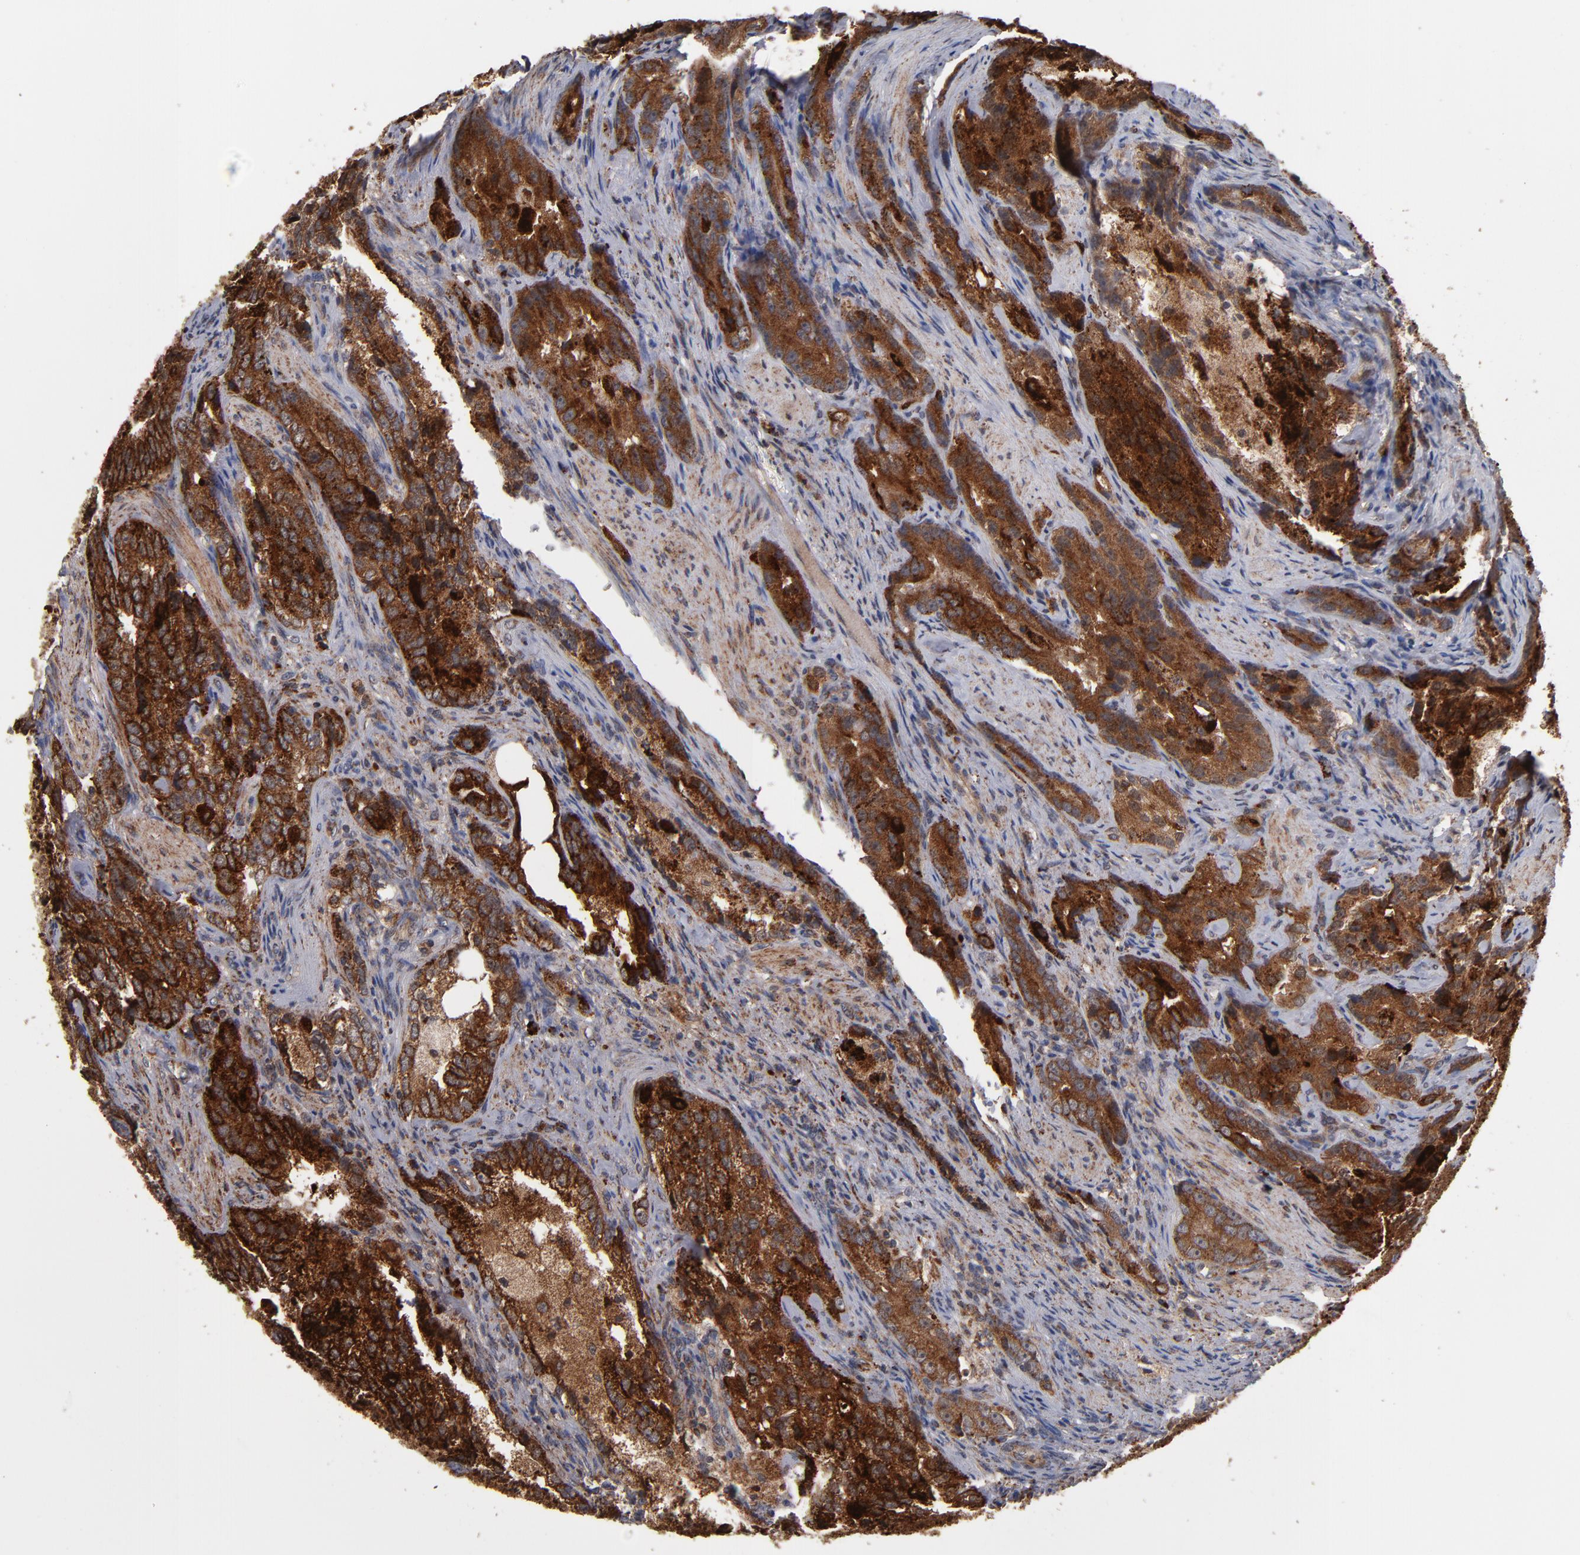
{"staining": {"intensity": "strong", "quantity": ">75%", "location": "cytoplasmic/membranous"}, "tissue": "prostate cancer", "cell_type": "Tumor cells", "image_type": "cancer", "snomed": [{"axis": "morphology", "description": "Adenocarcinoma, High grade"}, {"axis": "topography", "description": "Prostate"}], "caption": "Immunohistochemical staining of prostate cancer (high-grade adenocarcinoma) exhibits high levels of strong cytoplasmic/membranous protein expression in about >75% of tumor cells.", "gene": "MIPOL1", "patient": {"sex": "male", "age": 63}}